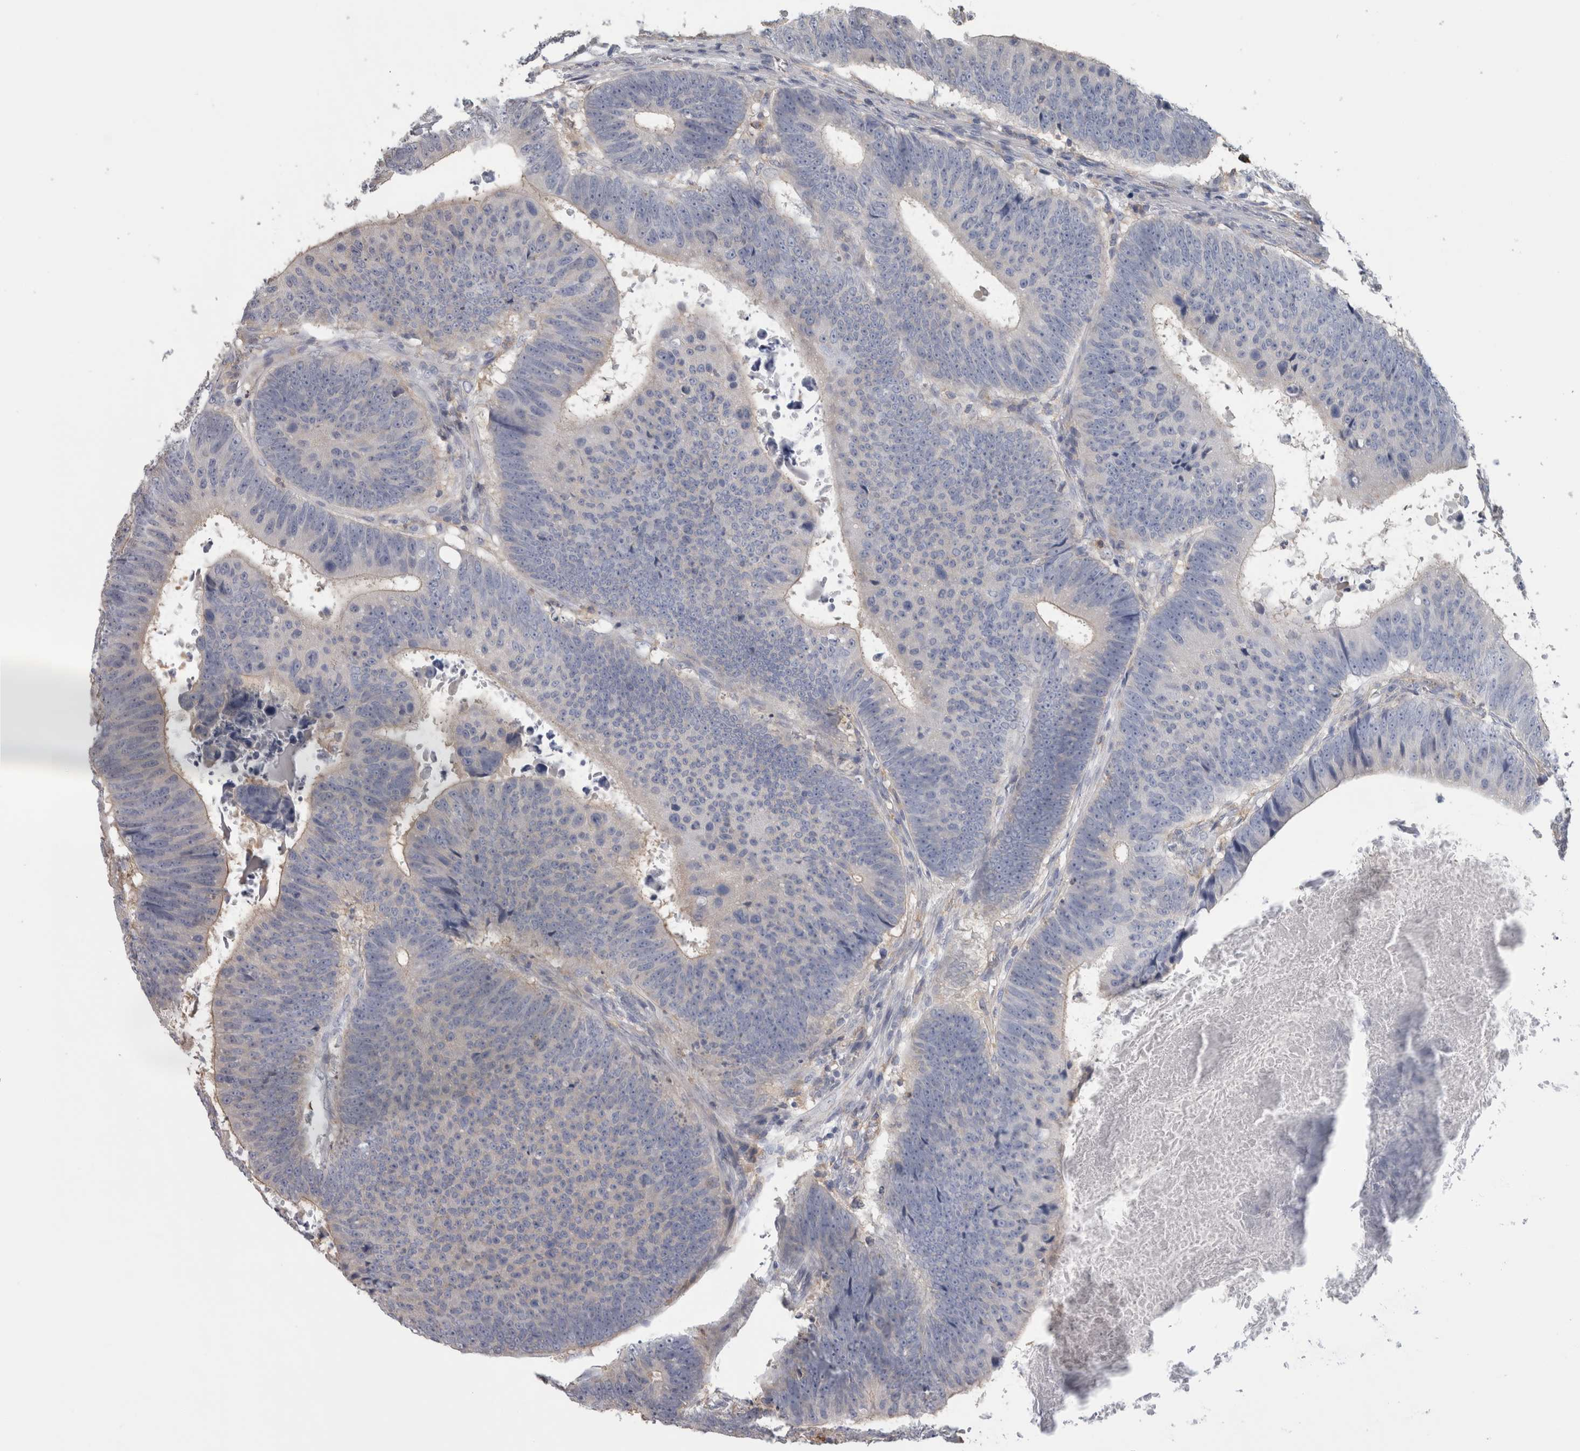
{"staining": {"intensity": "negative", "quantity": "none", "location": "none"}, "tissue": "colorectal cancer", "cell_type": "Tumor cells", "image_type": "cancer", "snomed": [{"axis": "morphology", "description": "Adenocarcinoma, NOS"}, {"axis": "topography", "description": "Colon"}], "caption": "This is a photomicrograph of IHC staining of colorectal adenocarcinoma, which shows no expression in tumor cells.", "gene": "SCRN1", "patient": {"sex": "male", "age": 56}}